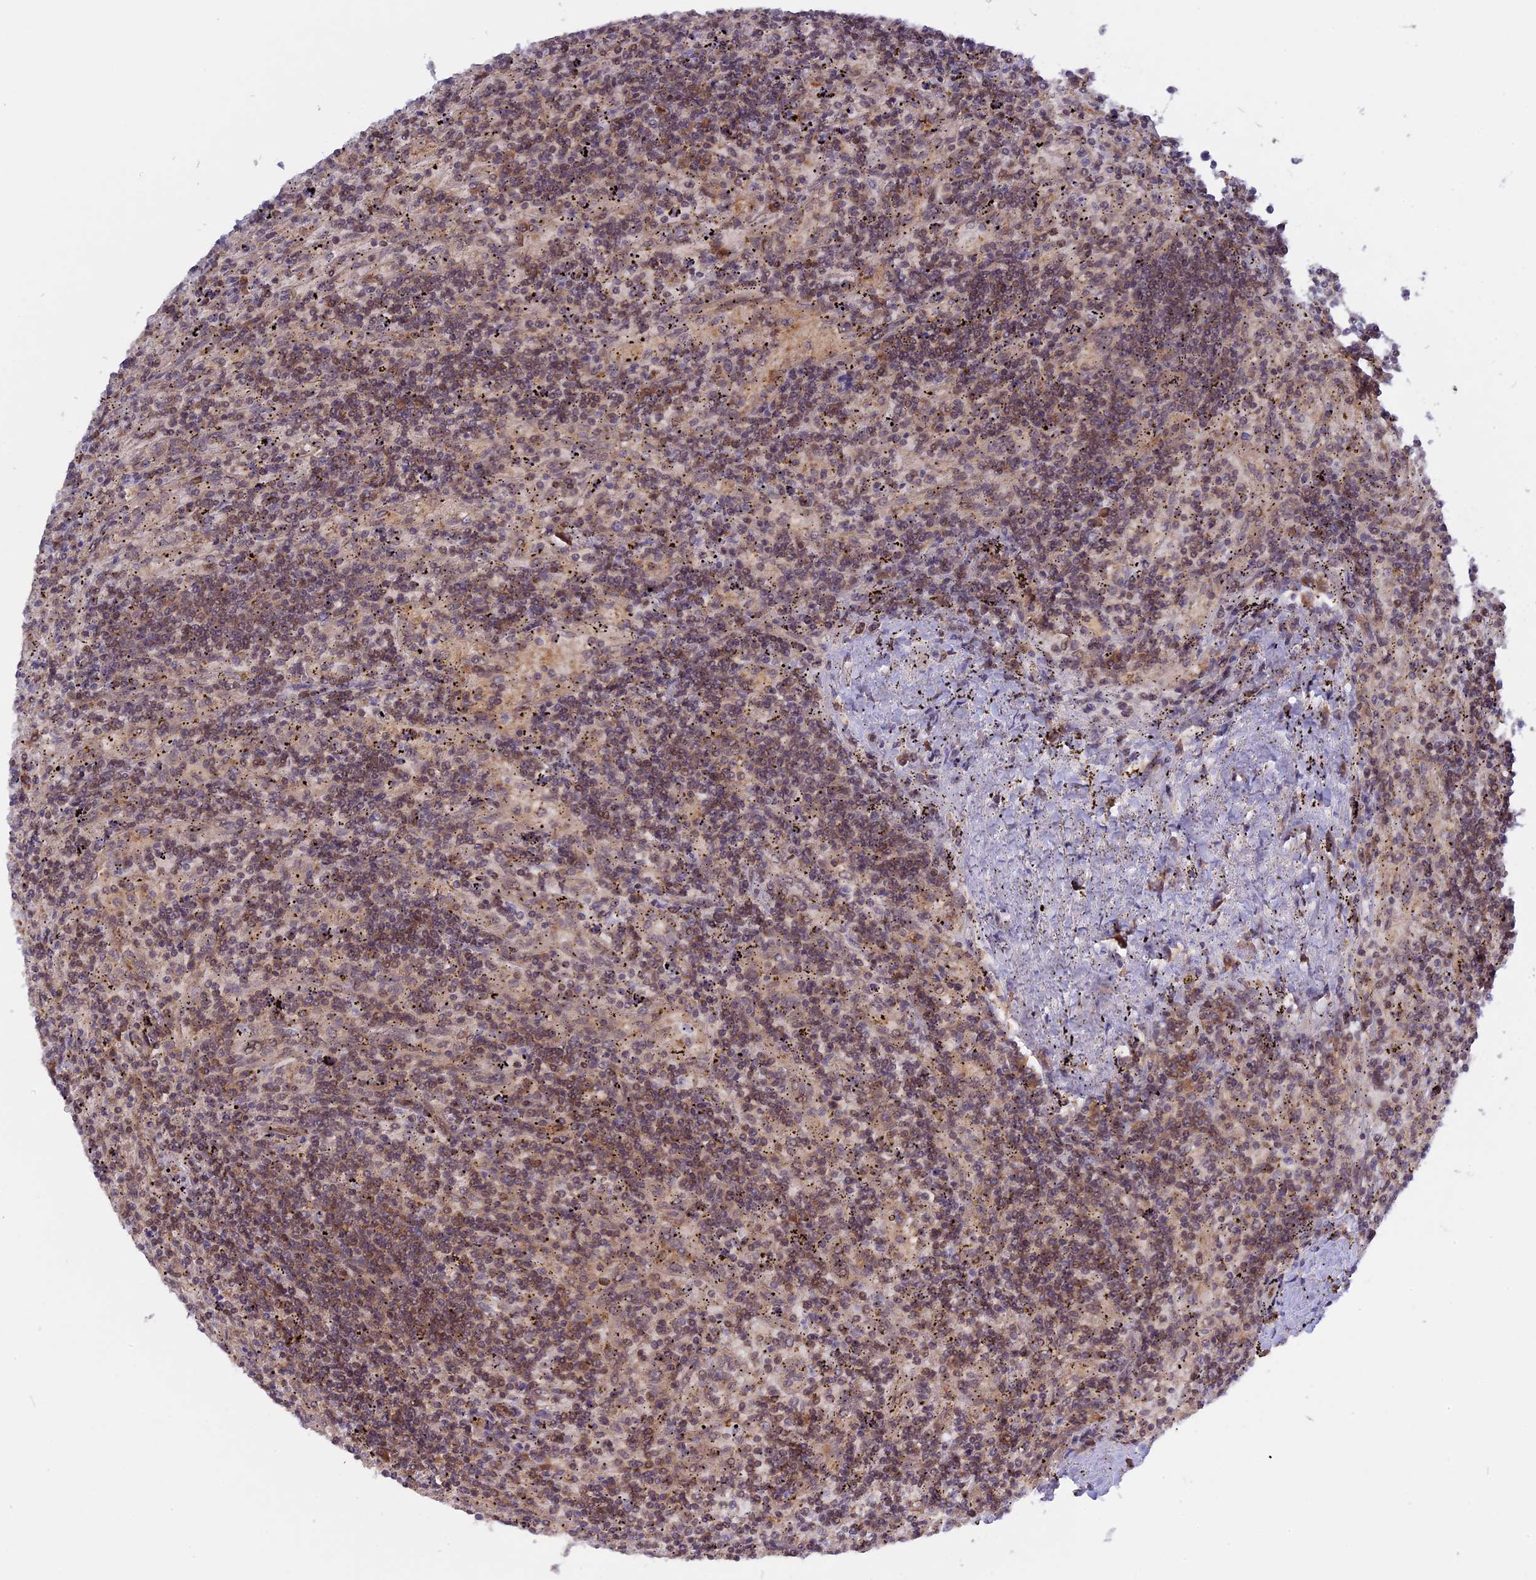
{"staining": {"intensity": "moderate", "quantity": "25%-75%", "location": "nuclear"}, "tissue": "lymphoma", "cell_type": "Tumor cells", "image_type": "cancer", "snomed": [{"axis": "morphology", "description": "Malignant lymphoma, non-Hodgkin's type, Low grade"}, {"axis": "topography", "description": "Spleen"}], "caption": "Human low-grade malignant lymphoma, non-Hodgkin's type stained with a protein marker exhibits moderate staining in tumor cells.", "gene": "ZNF428", "patient": {"sex": "male", "age": 76}}